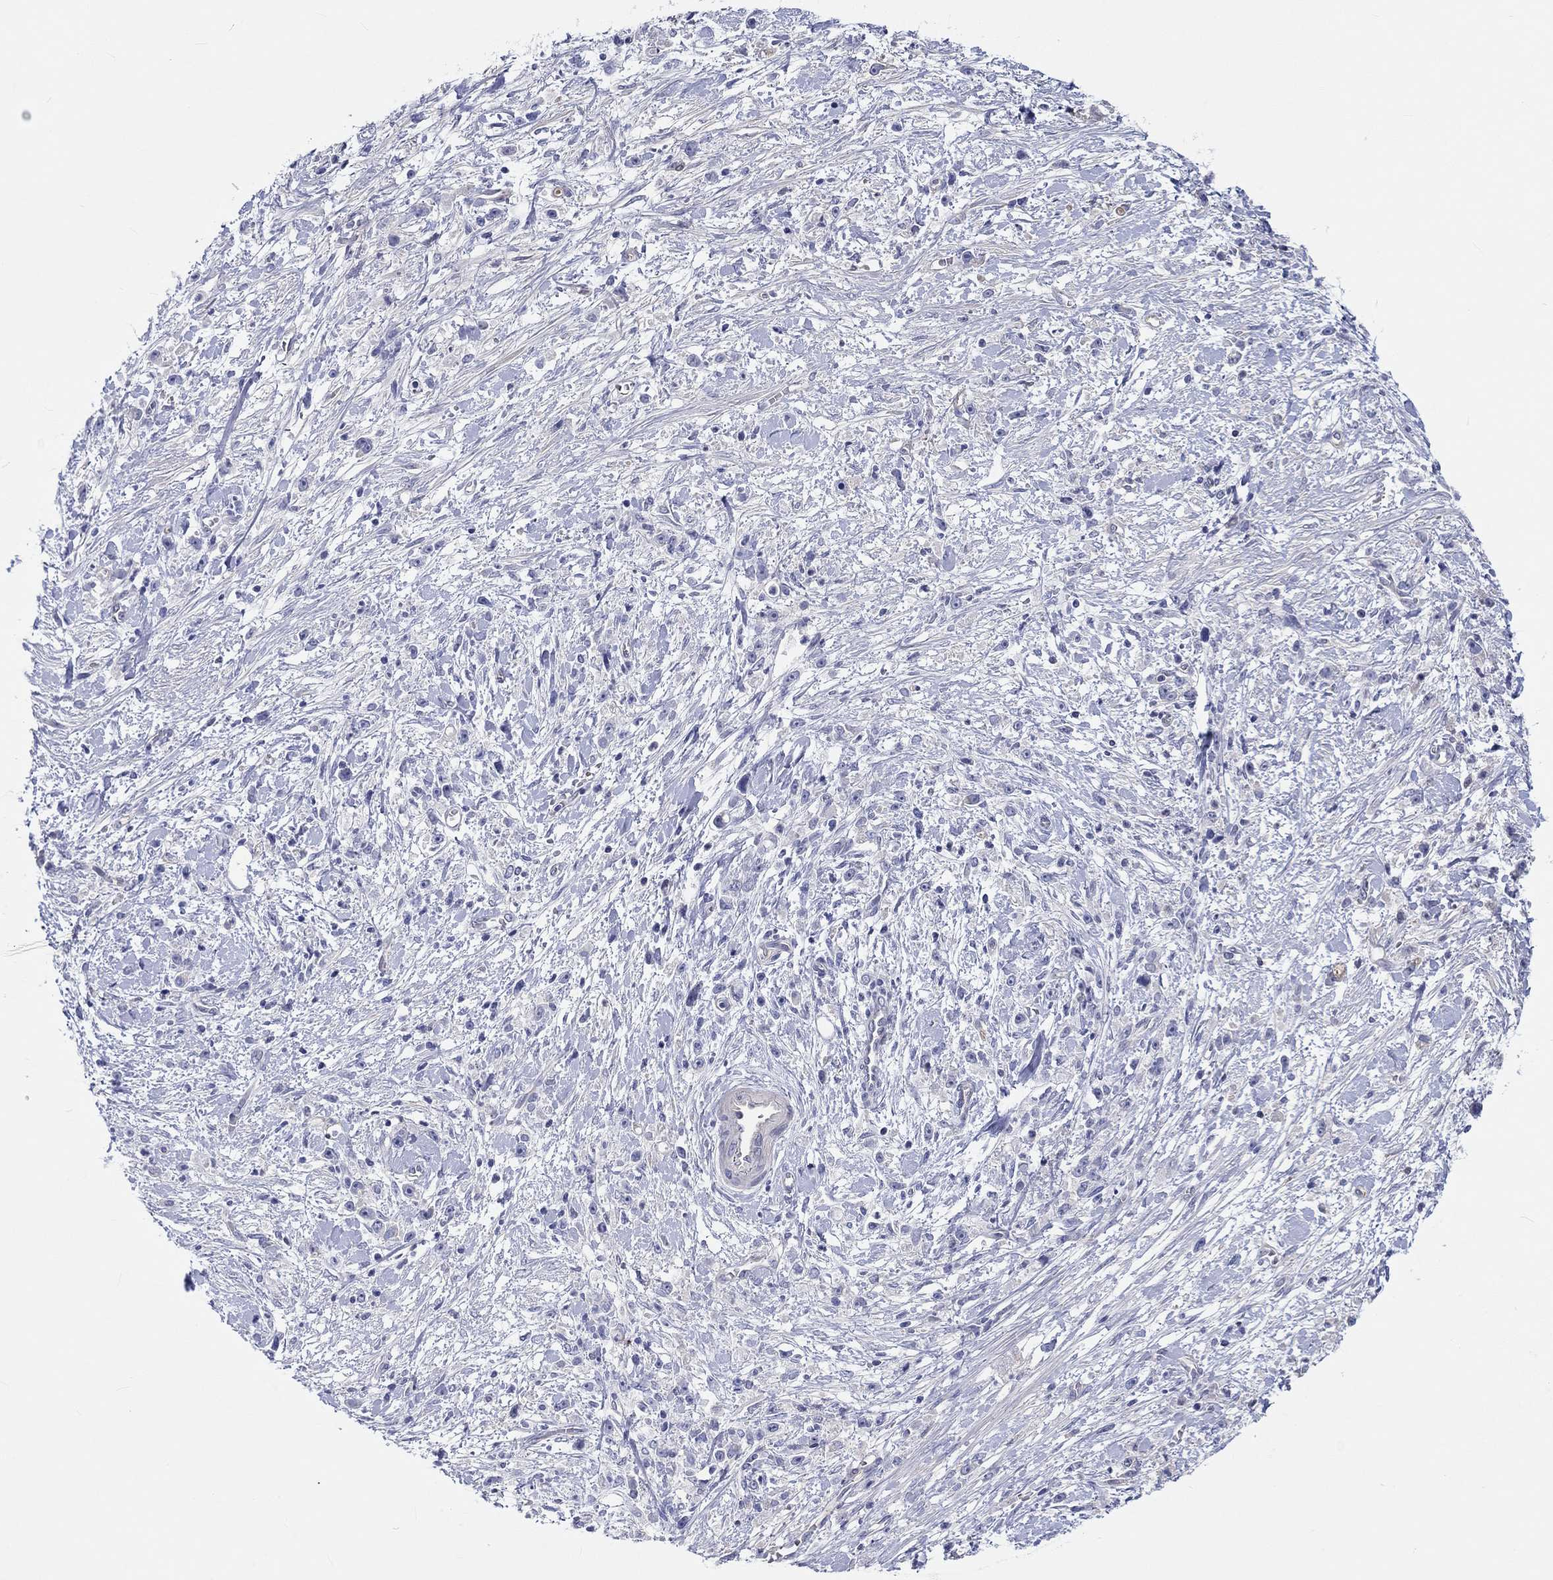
{"staining": {"intensity": "negative", "quantity": "none", "location": "none"}, "tissue": "stomach cancer", "cell_type": "Tumor cells", "image_type": "cancer", "snomed": [{"axis": "morphology", "description": "Adenocarcinoma, NOS"}, {"axis": "topography", "description": "Stomach"}], "caption": "Immunohistochemistry (IHC) photomicrograph of neoplastic tissue: stomach adenocarcinoma stained with DAB shows no significant protein positivity in tumor cells. The staining was performed using DAB to visualize the protein expression in brown, while the nuclei were stained in blue with hematoxylin (Magnification: 20x).", "gene": "CDY2B", "patient": {"sex": "female", "age": 59}}